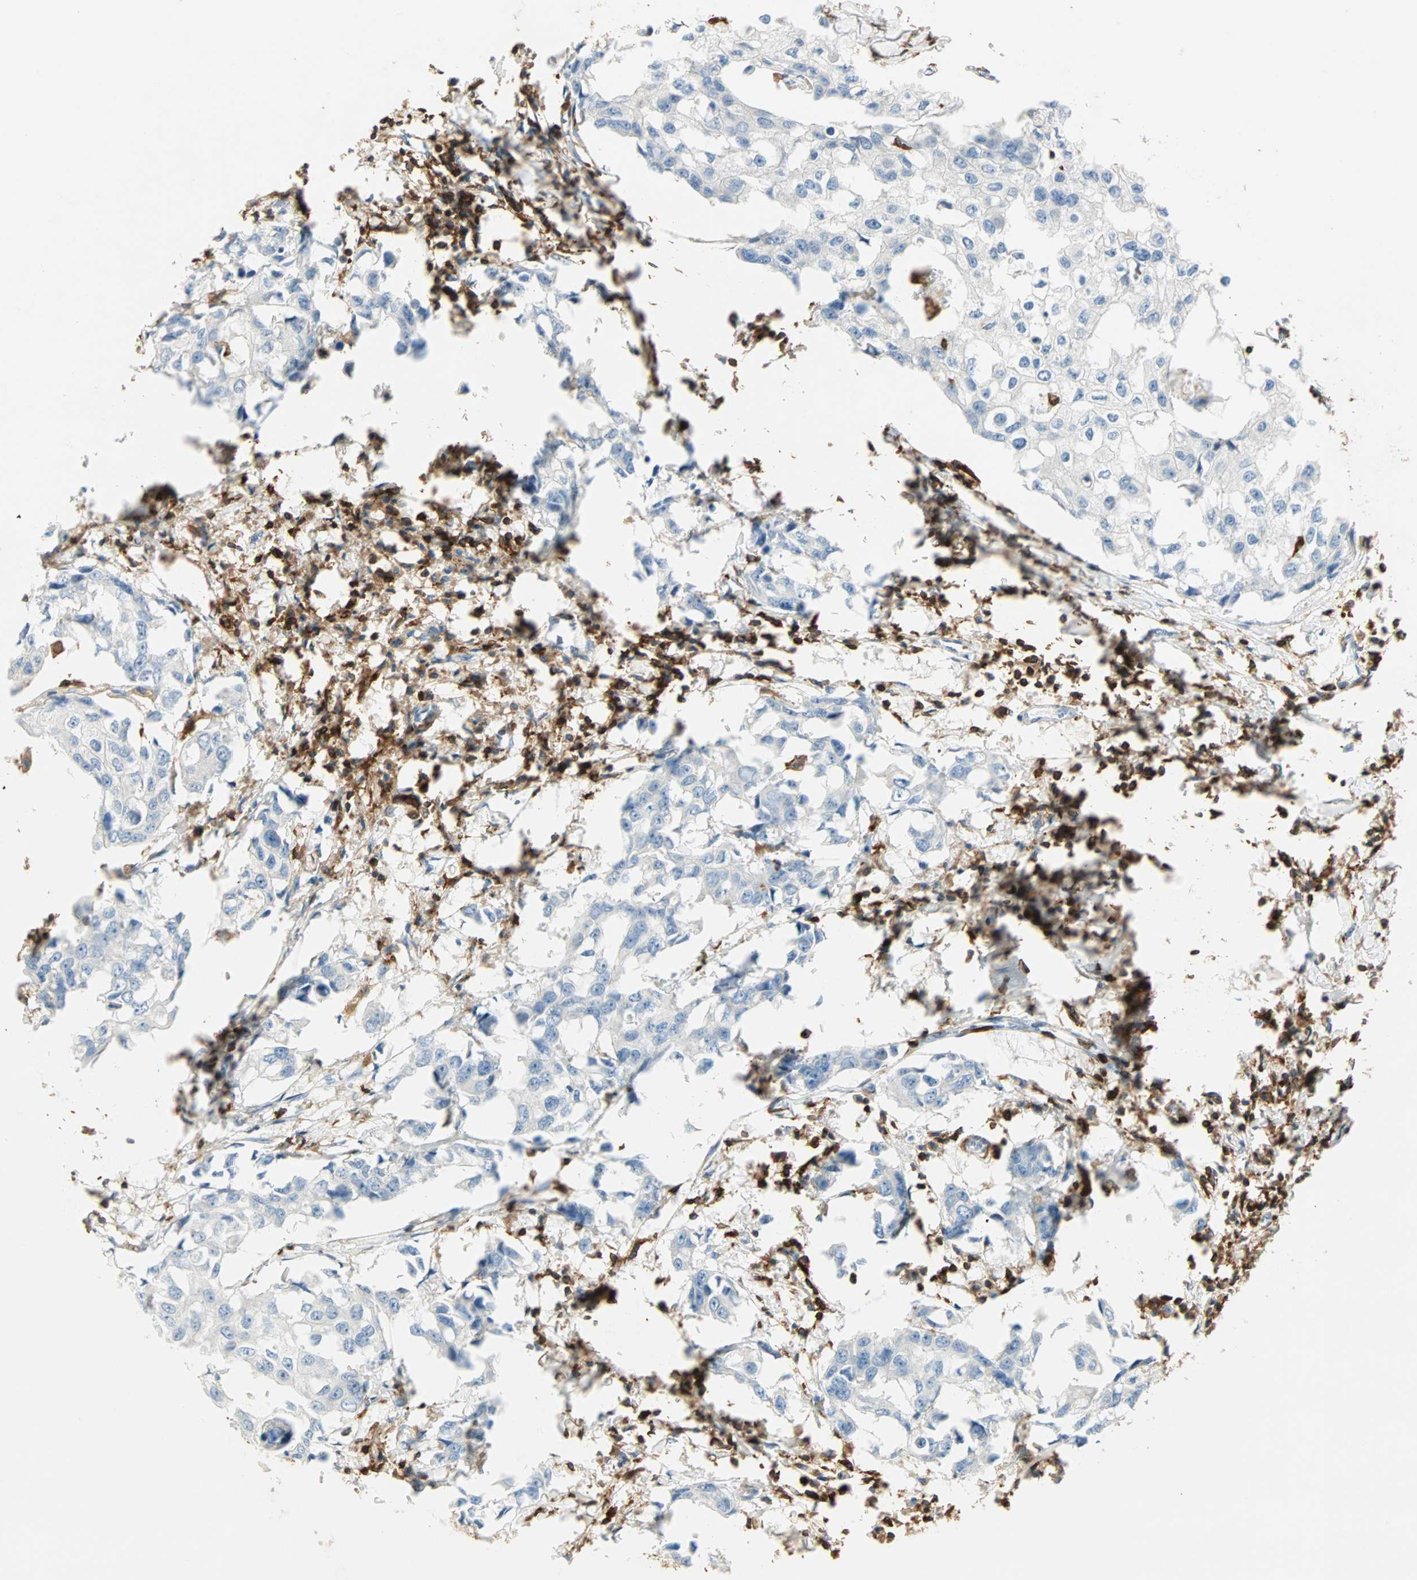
{"staining": {"intensity": "negative", "quantity": "none", "location": "none"}, "tissue": "breast cancer", "cell_type": "Tumor cells", "image_type": "cancer", "snomed": [{"axis": "morphology", "description": "Duct carcinoma"}, {"axis": "topography", "description": "Breast"}], "caption": "Tumor cells show no significant protein positivity in infiltrating ductal carcinoma (breast).", "gene": "FMNL1", "patient": {"sex": "female", "age": 27}}